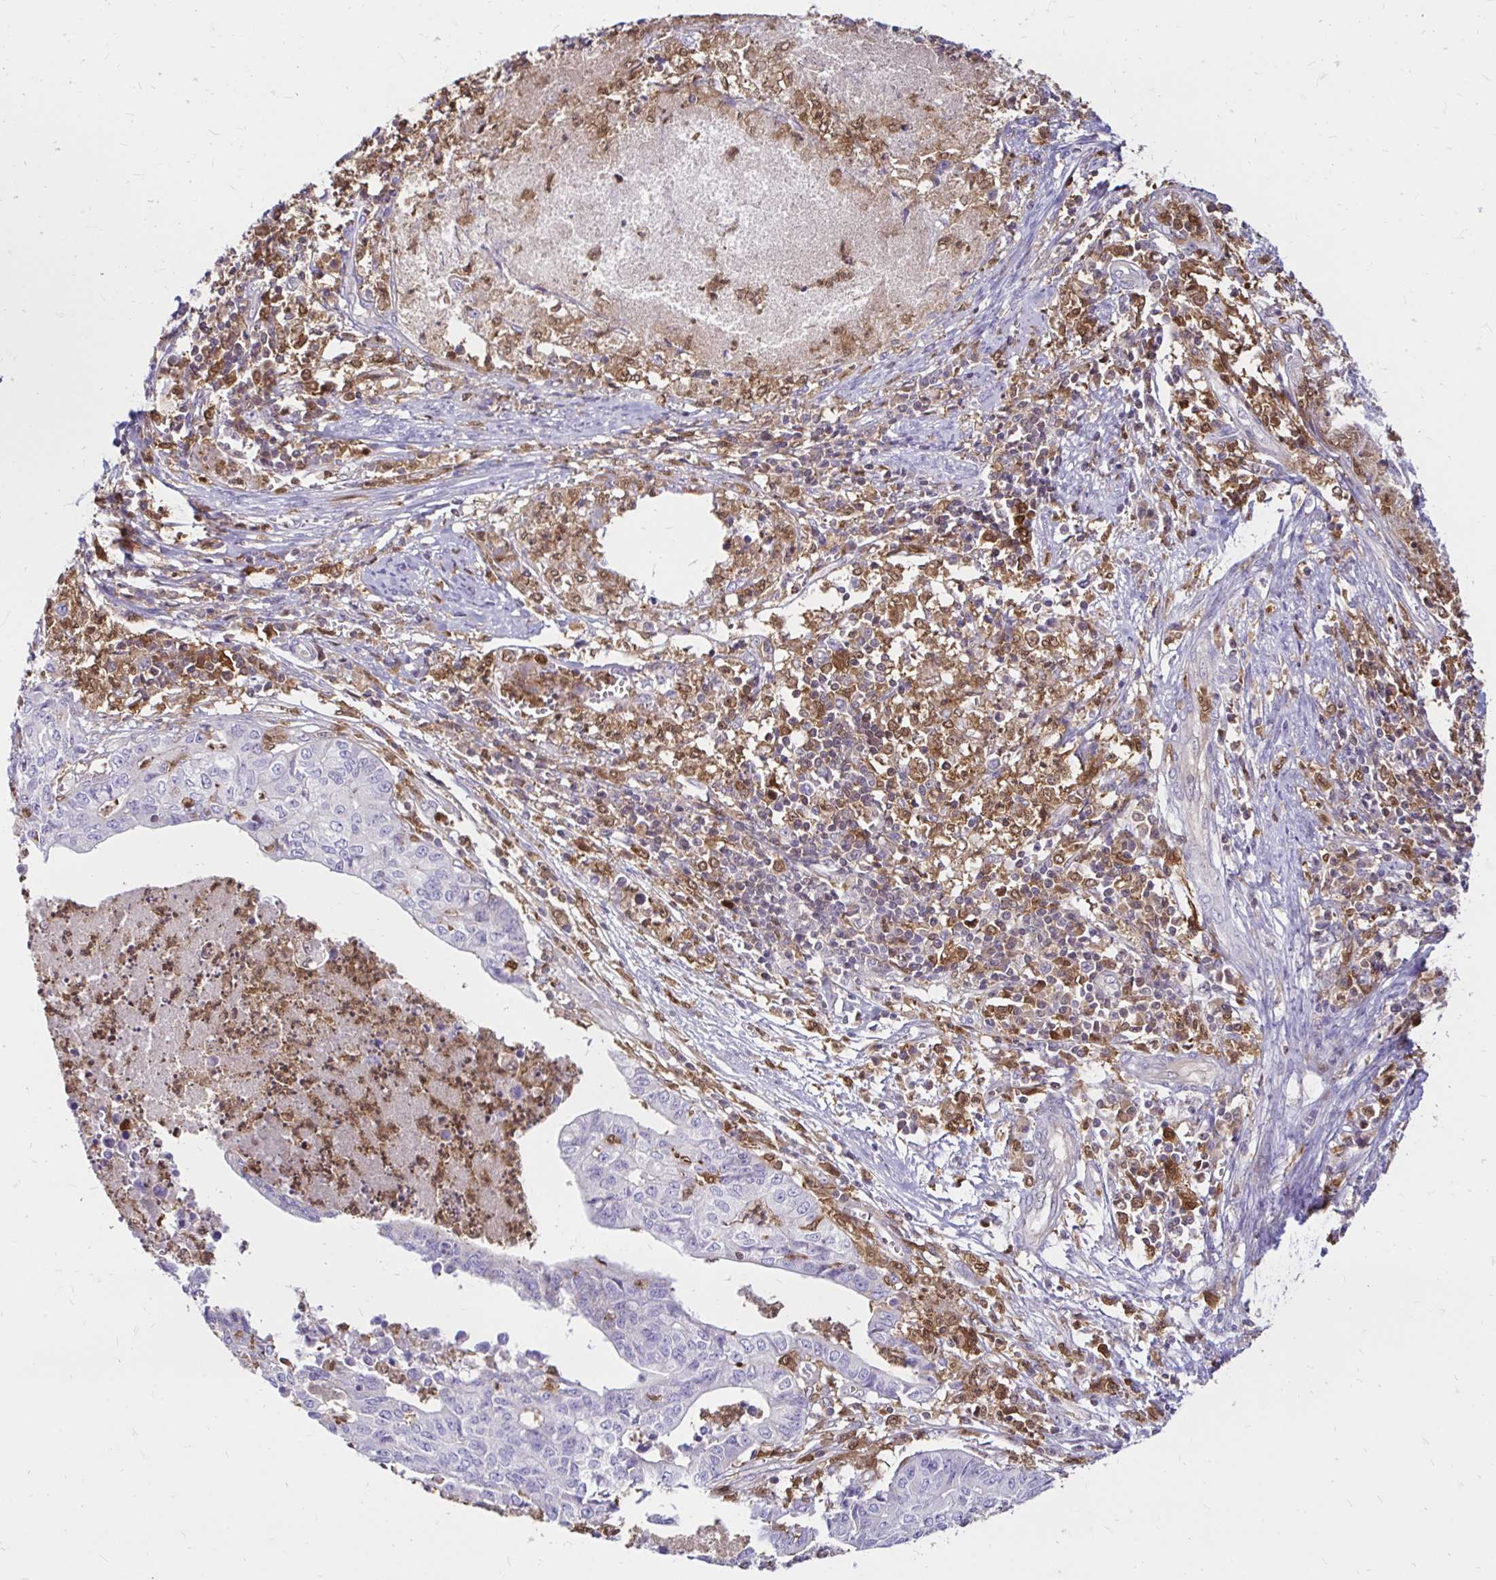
{"staining": {"intensity": "negative", "quantity": "none", "location": "none"}, "tissue": "endometrial cancer", "cell_type": "Tumor cells", "image_type": "cancer", "snomed": [{"axis": "morphology", "description": "Adenocarcinoma, NOS"}, {"axis": "topography", "description": "Endometrium"}], "caption": "This is an IHC image of endometrial adenocarcinoma. There is no staining in tumor cells.", "gene": "PYCARD", "patient": {"sex": "female", "age": 65}}